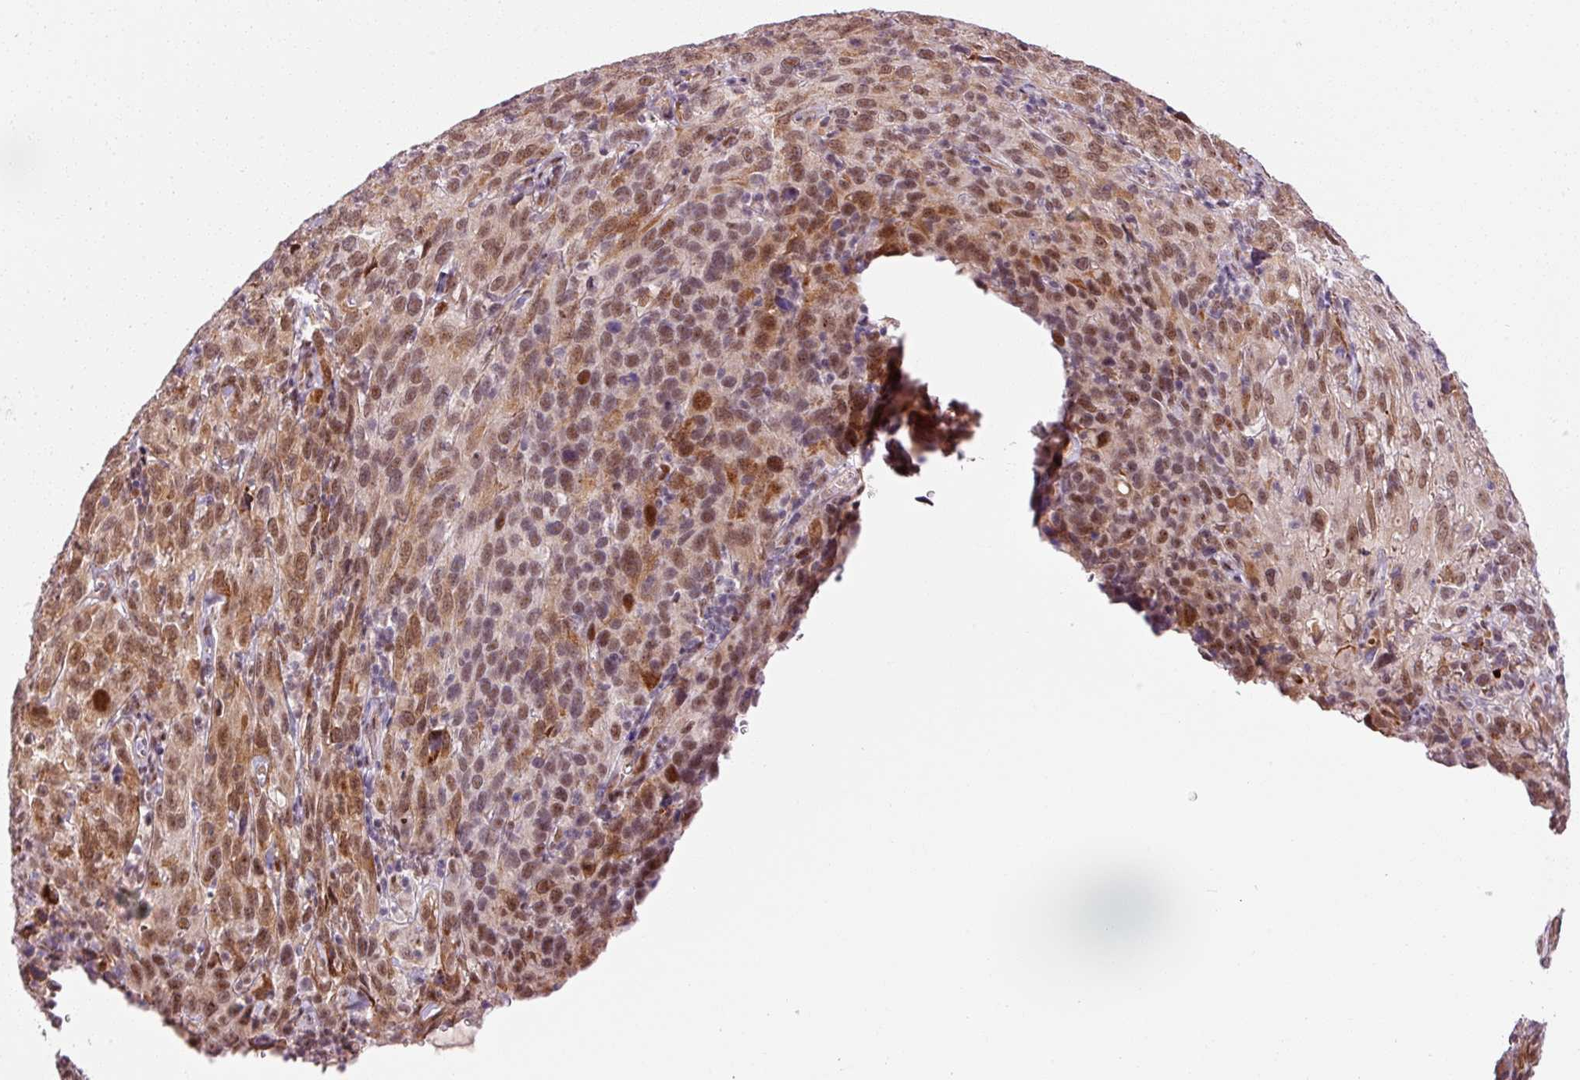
{"staining": {"intensity": "moderate", "quantity": ">75%", "location": "cytoplasmic/membranous,nuclear"}, "tissue": "cervical cancer", "cell_type": "Tumor cells", "image_type": "cancer", "snomed": [{"axis": "morphology", "description": "Squamous cell carcinoma, NOS"}, {"axis": "topography", "description": "Cervix"}], "caption": "DAB (3,3'-diaminobenzidine) immunohistochemical staining of cervical cancer shows moderate cytoplasmic/membranous and nuclear protein positivity in approximately >75% of tumor cells.", "gene": "ANKRD20A1", "patient": {"sex": "female", "age": 51}}